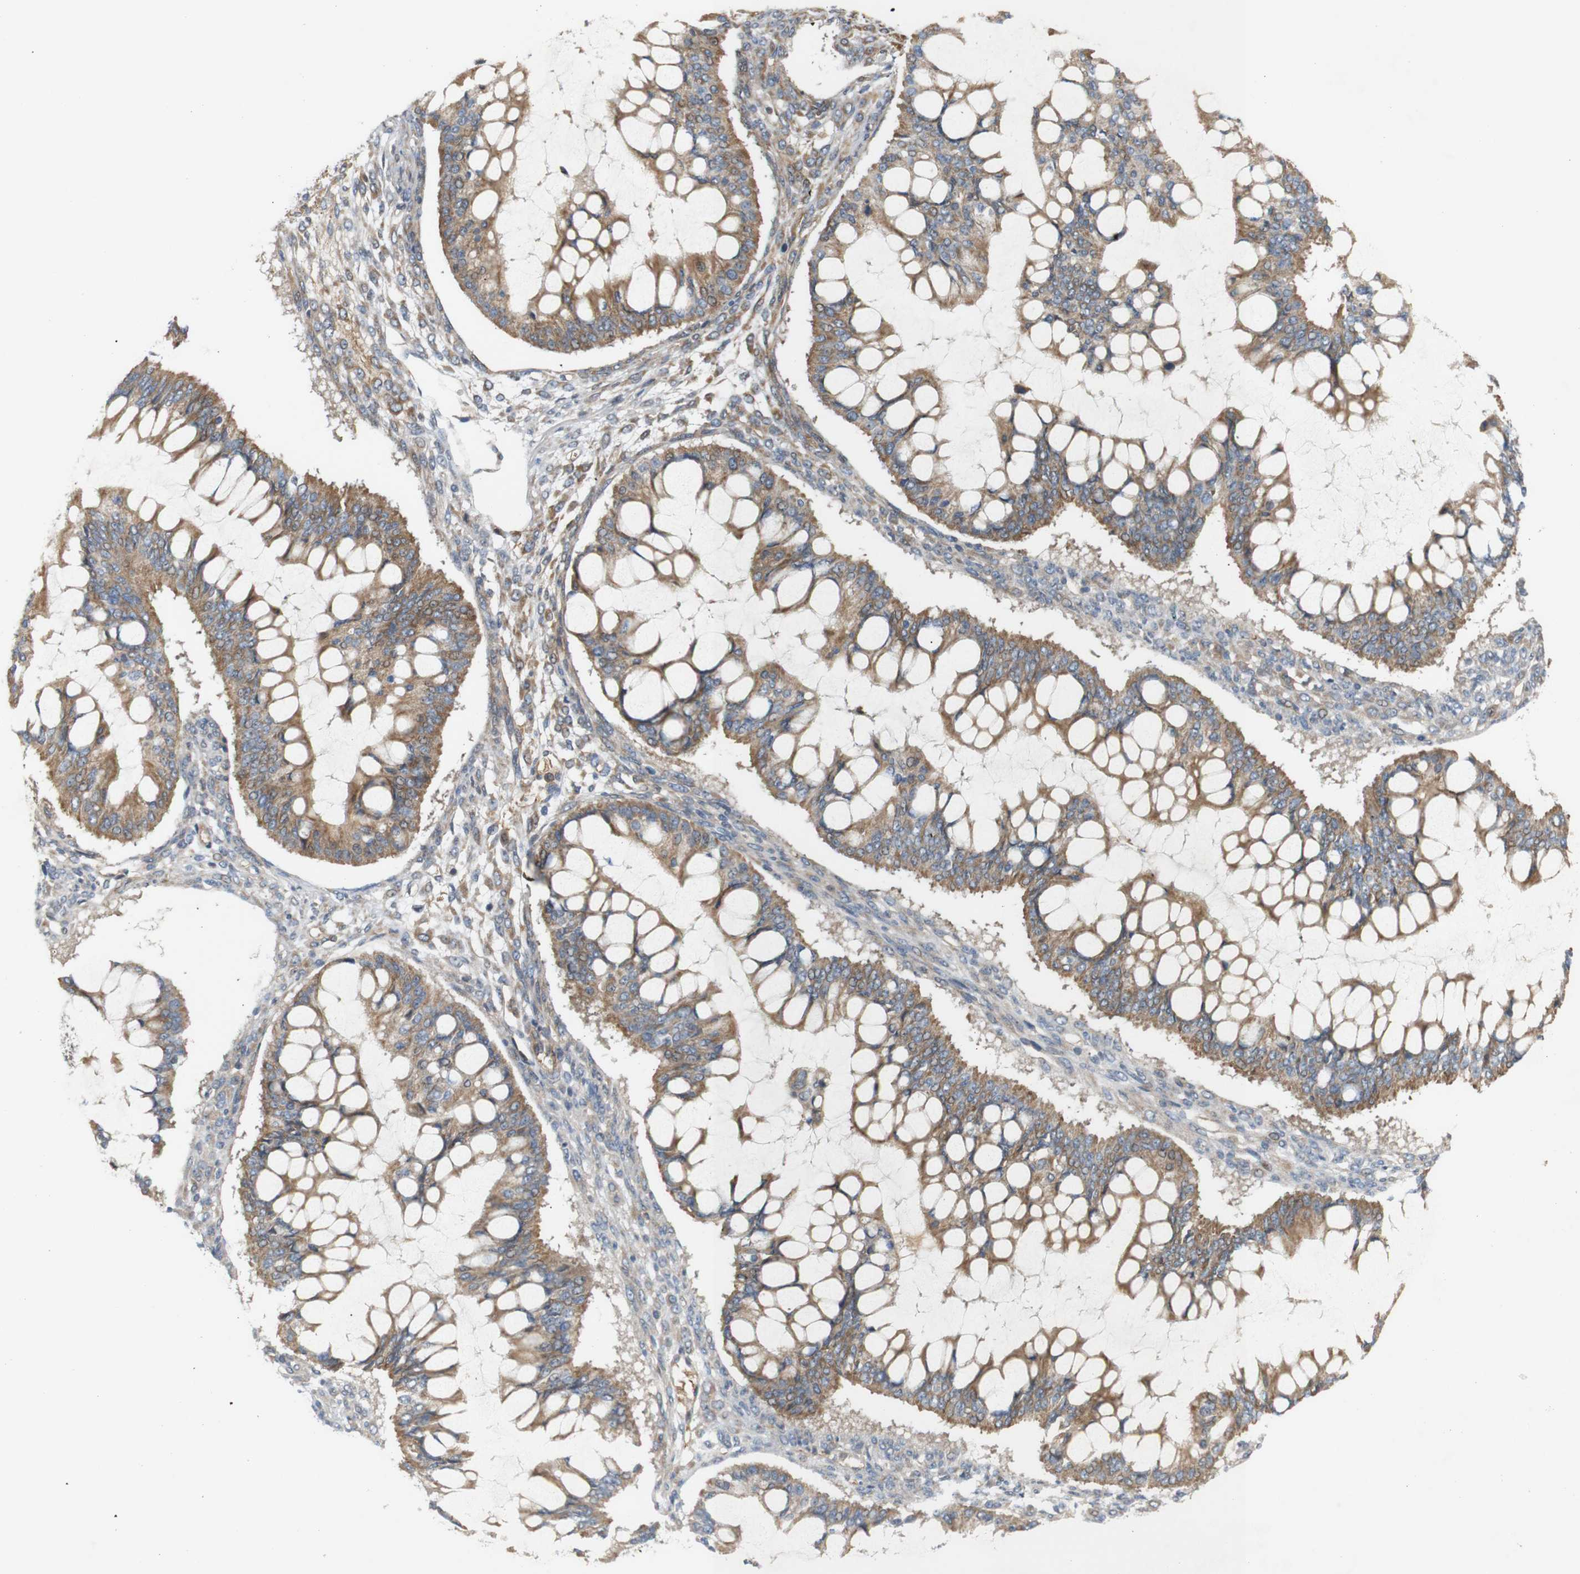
{"staining": {"intensity": "moderate", "quantity": ">75%", "location": "cytoplasmic/membranous"}, "tissue": "ovarian cancer", "cell_type": "Tumor cells", "image_type": "cancer", "snomed": [{"axis": "morphology", "description": "Cystadenocarcinoma, mucinous, NOS"}, {"axis": "topography", "description": "Ovary"}], "caption": "Immunohistochemistry micrograph of ovarian mucinous cystadenocarcinoma stained for a protein (brown), which shows medium levels of moderate cytoplasmic/membranous expression in about >75% of tumor cells.", "gene": "RPTOR", "patient": {"sex": "female", "age": 73}}